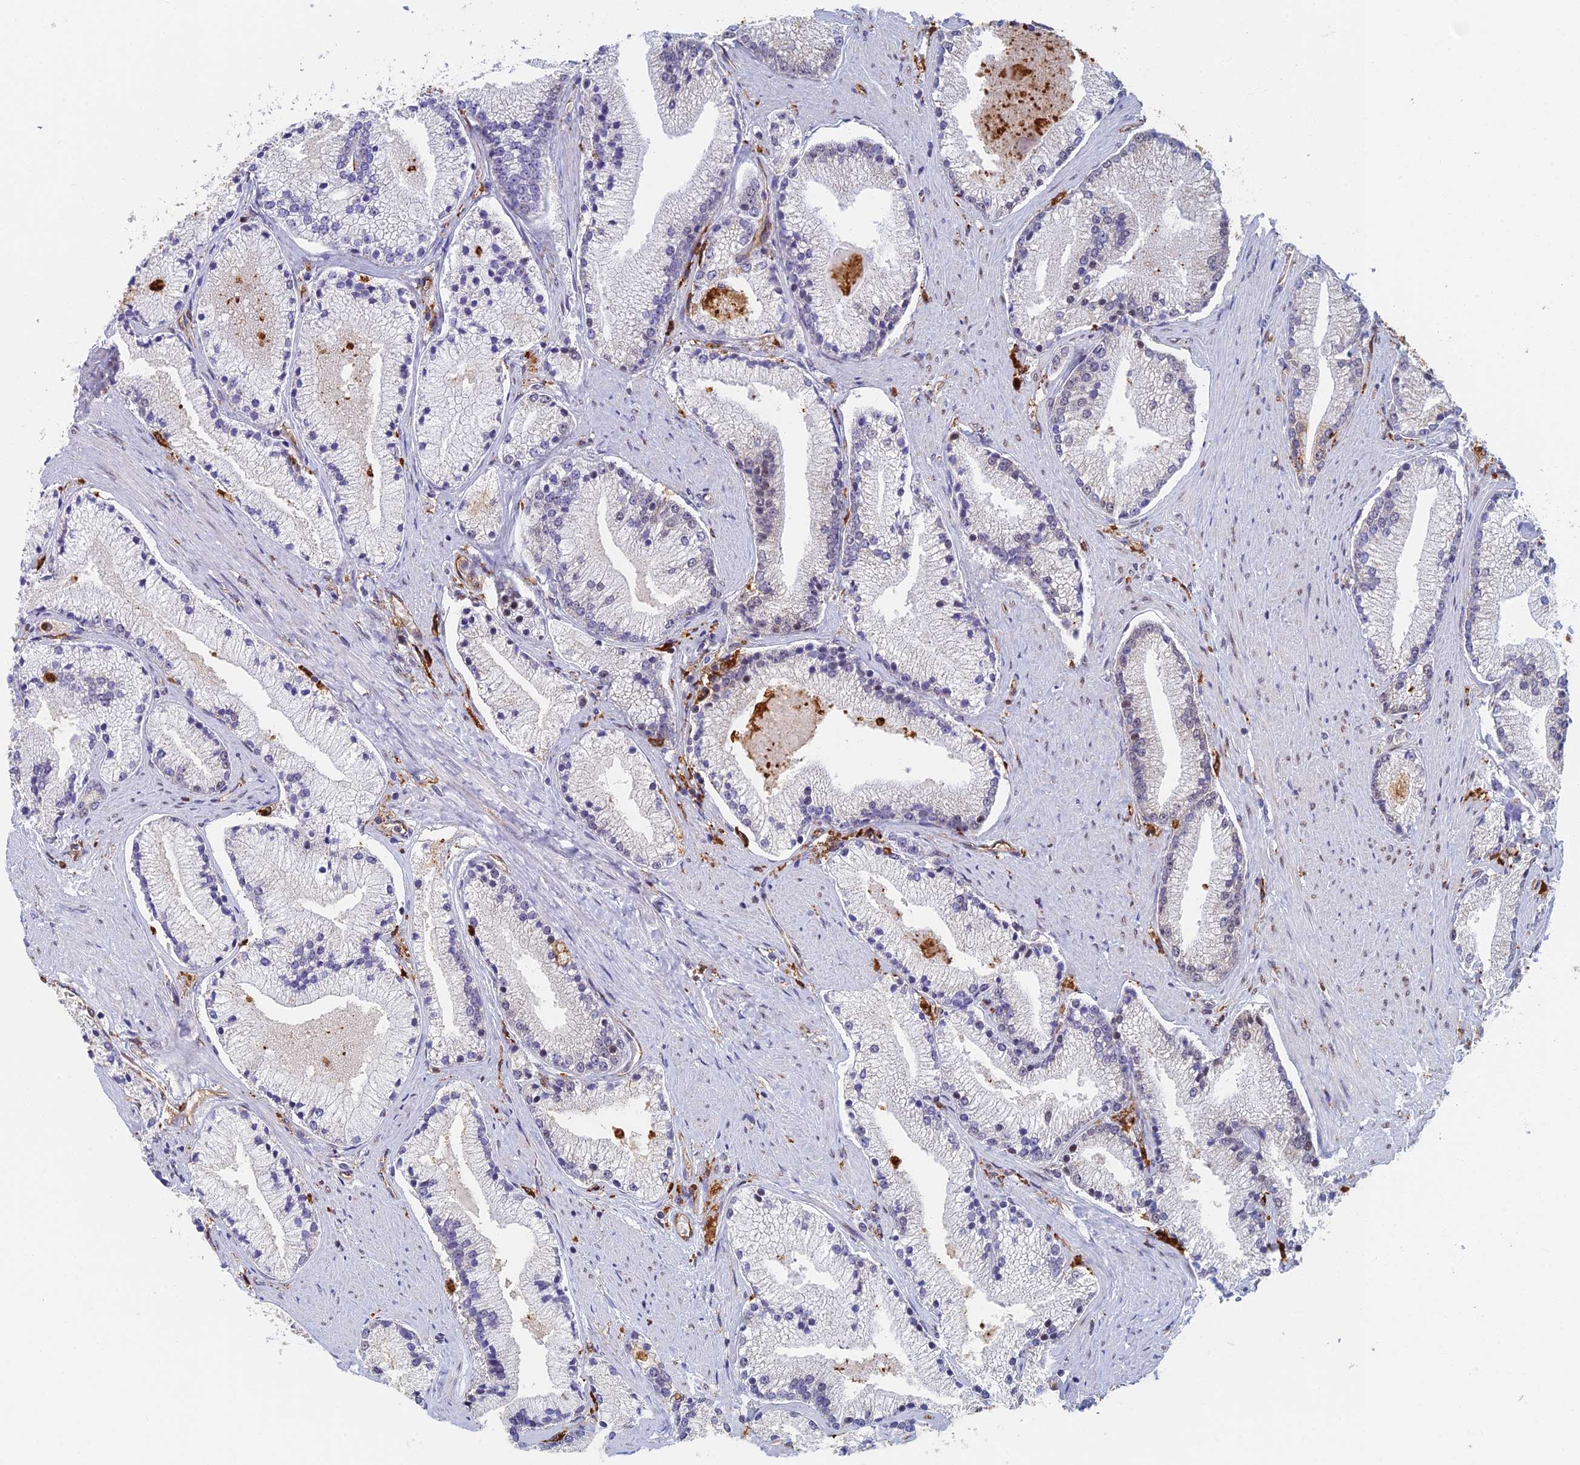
{"staining": {"intensity": "moderate", "quantity": "<25%", "location": "cytoplasmic/membranous"}, "tissue": "prostate cancer", "cell_type": "Tumor cells", "image_type": "cancer", "snomed": [{"axis": "morphology", "description": "Adenocarcinoma, High grade"}, {"axis": "topography", "description": "Prostate"}], "caption": "Prostate cancer stained with DAB (3,3'-diaminobenzidine) immunohistochemistry demonstrates low levels of moderate cytoplasmic/membranous expression in about <25% of tumor cells.", "gene": "GPATCH1", "patient": {"sex": "male", "age": 67}}